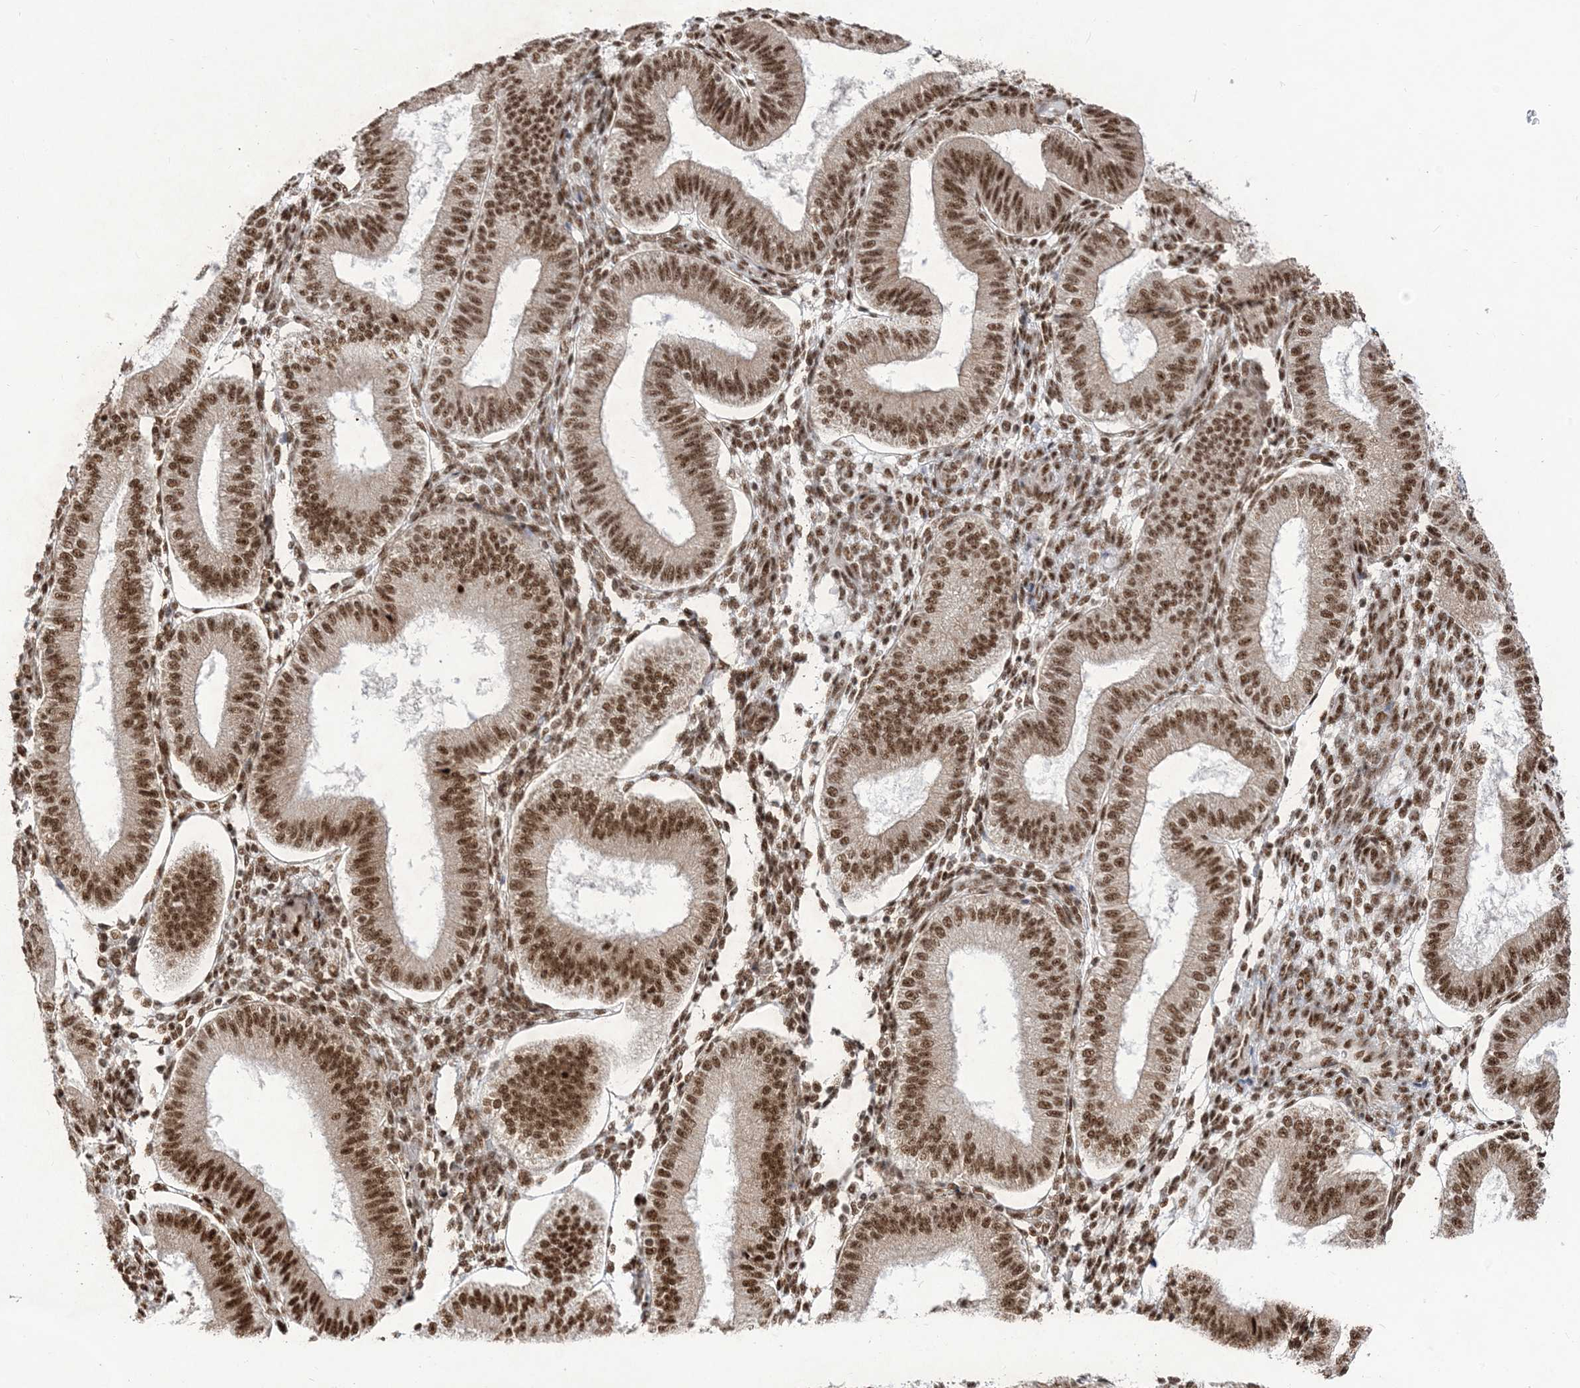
{"staining": {"intensity": "moderate", "quantity": ">75%", "location": "nuclear"}, "tissue": "endometrium", "cell_type": "Cells in endometrial stroma", "image_type": "normal", "snomed": [{"axis": "morphology", "description": "Normal tissue, NOS"}, {"axis": "topography", "description": "Endometrium"}], "caption": "Immunohistochemistry photomicrograph of normal endometrium: human endometrium stained using immunohistochemistry demonstrates medium levels of moderate protein expression localized specifically in the nuclear of cells in endometrial stroma, appearing as a nuclear brown color.", "gene": "ARGLU1", "patient": {"sex": "female", "age": 39}}